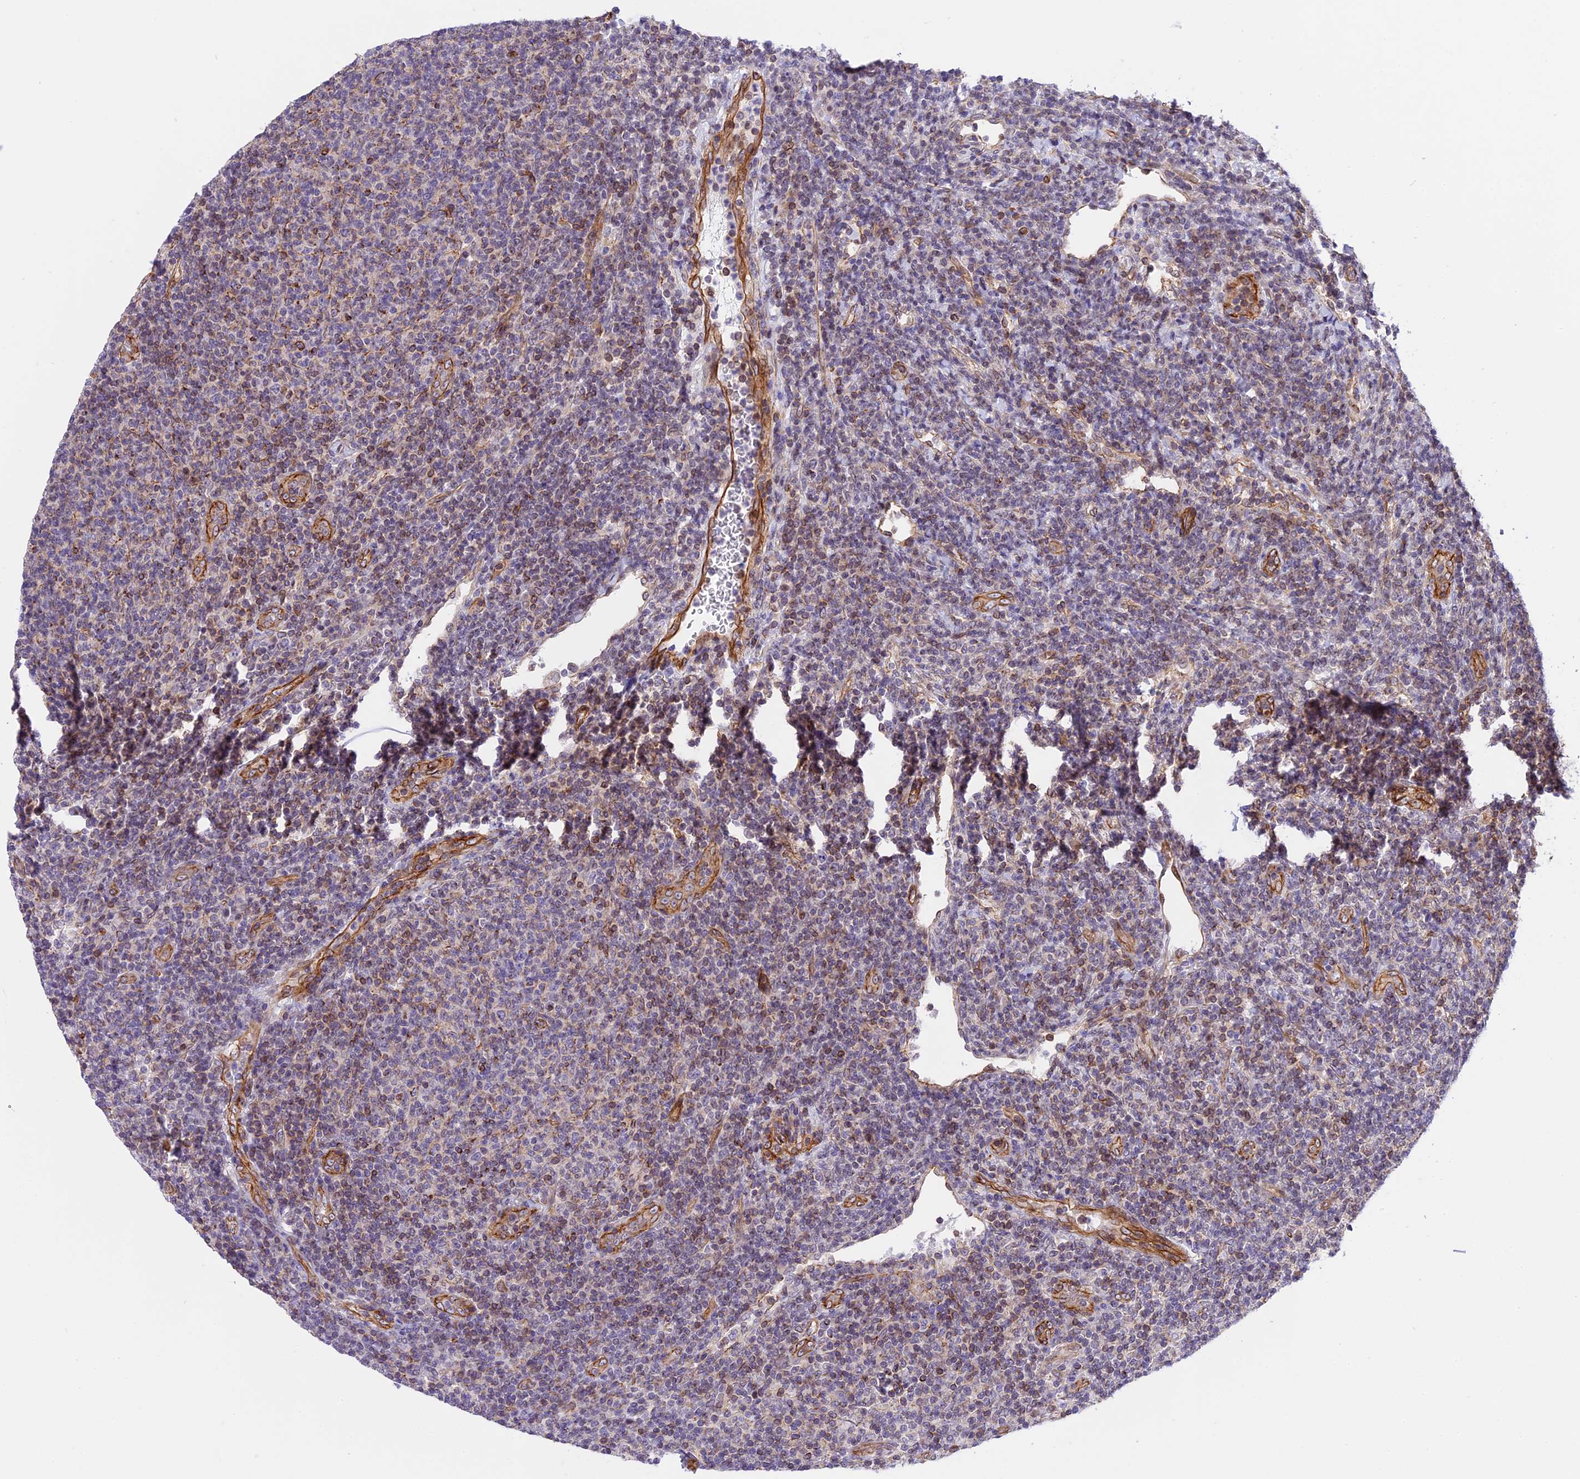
{"staining": {"intensity": "negative", "quantity": "none", "location": "none"}, "tissue": "lymphoma", "cell_type": "Tumor cells", "image_type": "cancer", "snomed": [{"axis": "morphology", "description": "Malignant lymphoma, non-Hodgkin's type, Low grade"}, {"axis": "topography", "description": "Lymph node"}], "caption": "Immunohistochemistry (IHC) histopathology image of neoplastic tissue: malignant lymphoma, non-Hodgkin's type (low-grade) stained with DAB demonstrates no significant protein positivity in tumor cells. (Stains: DAB (3,3'-diaminobenzidine) immunohistochemistry (IHC) with hematoxylin counter stain, Microscopy: brightfield microscopy at high magnification).", "gene": "R3HDM4", "patient": {"sex": "male", "age": 66}}